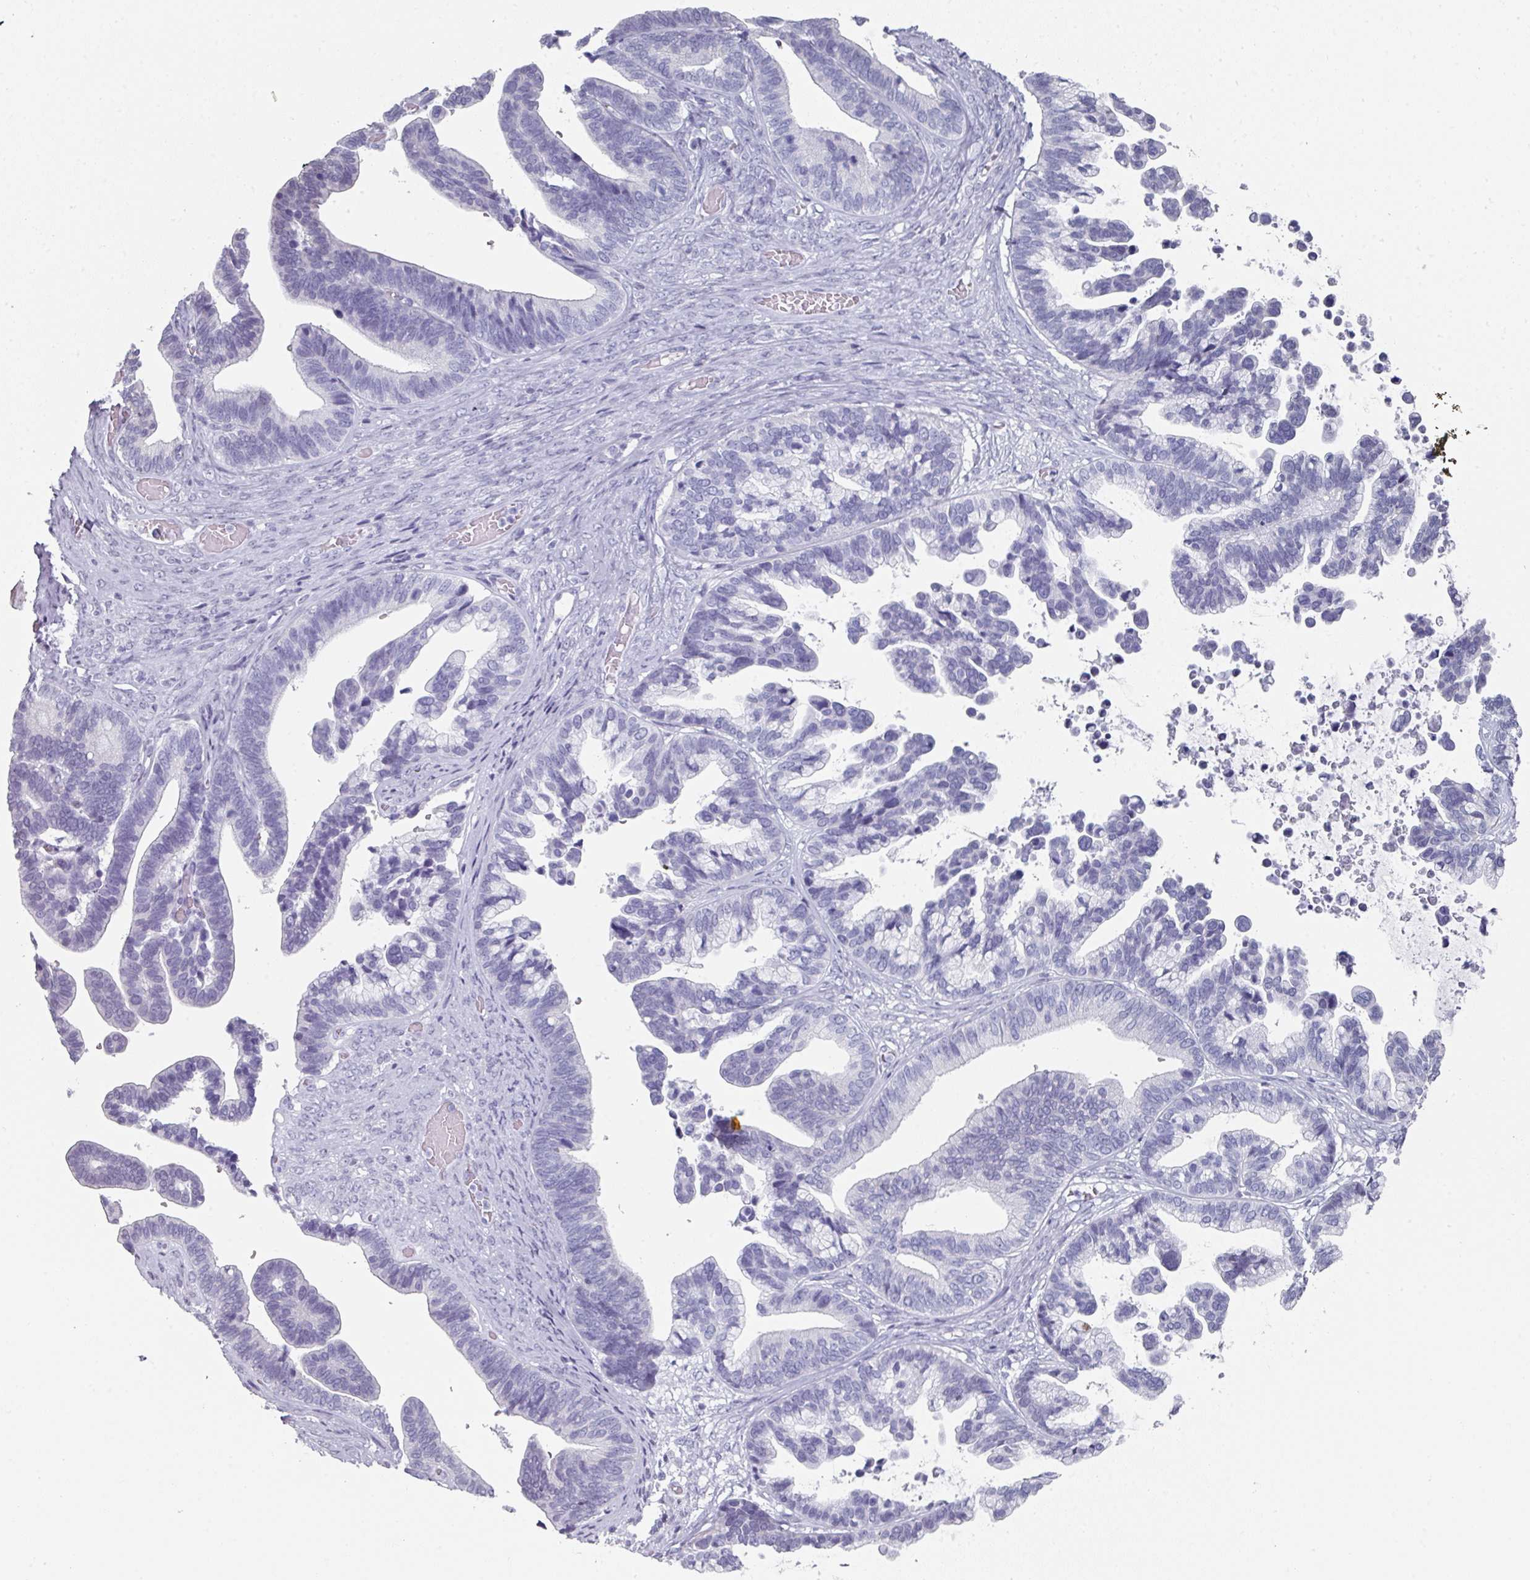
{"staining": {"intensity": "negative", "quantity": "none", "location": "none"}, "tissue": "ovarian cancer", "cell_type": "Tumor cells", "image_type": "cancer", "snomed": [{"axis": "morphology", "description": "Cystadenocarcinoma, serous, NOS"}, {"axis": "topography", "description": "Ovary"}], "caption": "Immunohistochemistry (IHC) micrograph of neoplastic tissue: ovarian cancer stained with DAB (3,3'-diaminobenzidine) displays no significant protein positivity in tumor cells.", "gene": "TMCC1", "patient": {"sex": "female", "age": 56}}